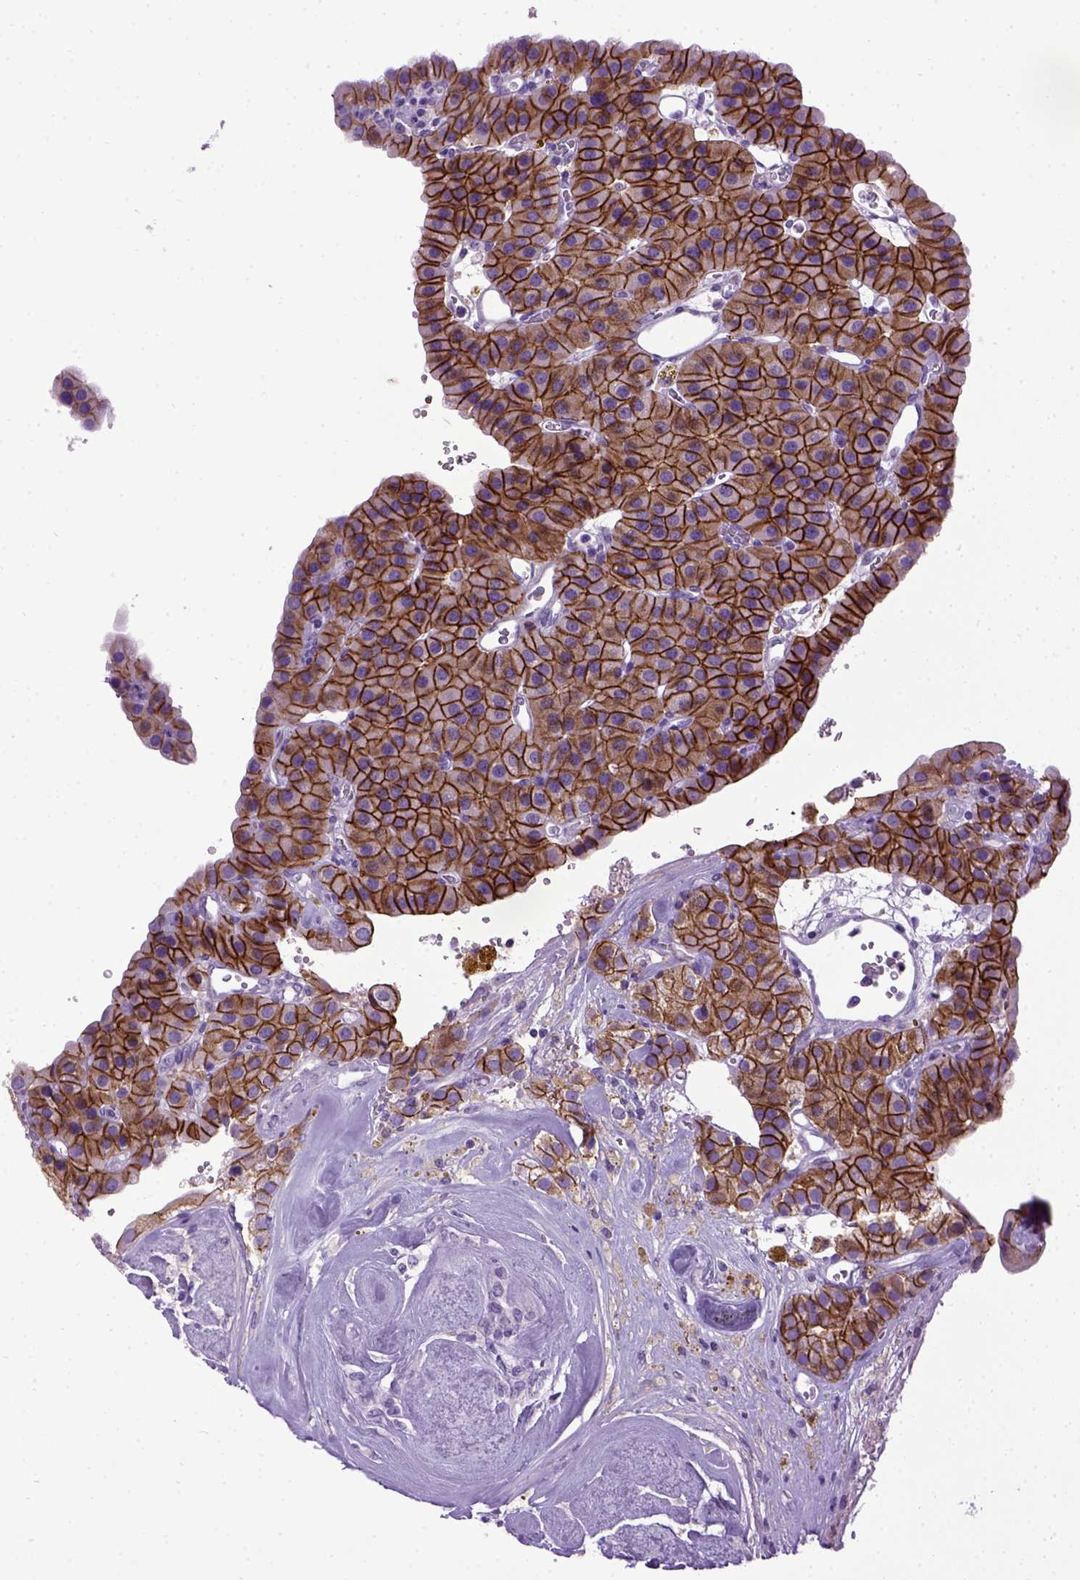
{"staining": {"intensity": "strong", "quantity": ">75%", "location": "cytoplasmic/membranous"}, "tissue": "parathyroid gland", "cell_type": "Glandular cells", "image_type": "normal", "snomed": [{"axis": "morphology", "description": "Normal tissue, NOS"}, {"axis": "morphology", "description": "Adenoma, NOS"}, {"axis": "topography", "description": "Parathyroid gland"}], "caption": "The image exhibits immunohistochemical staining of benign parathyroid gland. There is strong cytoplasmic/membranous expression is identified in approximately >75% of glandular cells. The staining is performed using DAB (3,3'-diaminobenzidine) brown chromogen to label protein expression. The nuclei are counter-stained blue using hematoxylin.", "gene": "CDH1", "patient": {"sex": "female", "age": 86}}